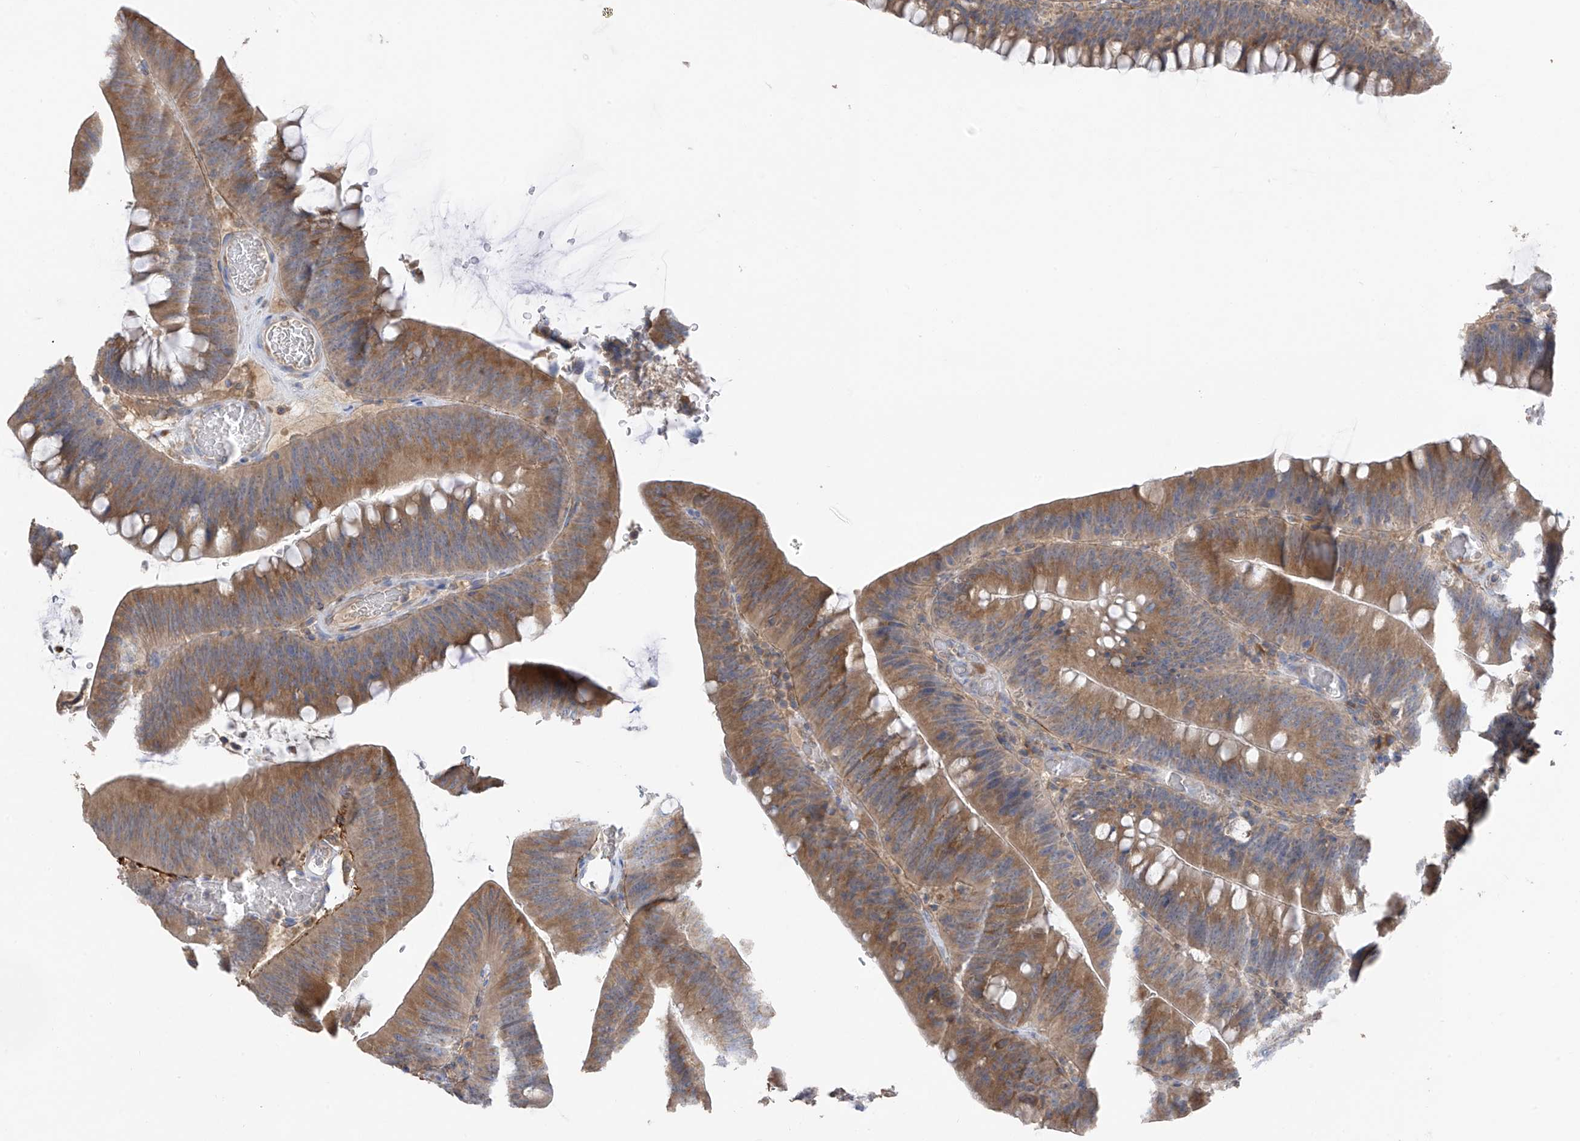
{"staining": {"intensity": "moderate", "quantity": ">75%", "location": "cytoplasmic/membranous"}, "tissue": "colorectal cancer", "cell_type": "Tumor cells", "image_type": "cancer", "snomed": [{"axis": "morphology", "description": "Normal tissue, NOS"}, {"axis": "topography", "description": "Colon"}], "caption": "IHC micrograph of neoplastic tissue: human colorectal cancer stained using immunohistochemistry (IHC) displays medium levels of moderate protein expression localized specifically in the cytoplasmic/membranous of tumor cells, appearing as a cytoplasmic/membranous brown color.", "gene": "GALNTL6", "patient": {"sex": "female", "age": 82}}